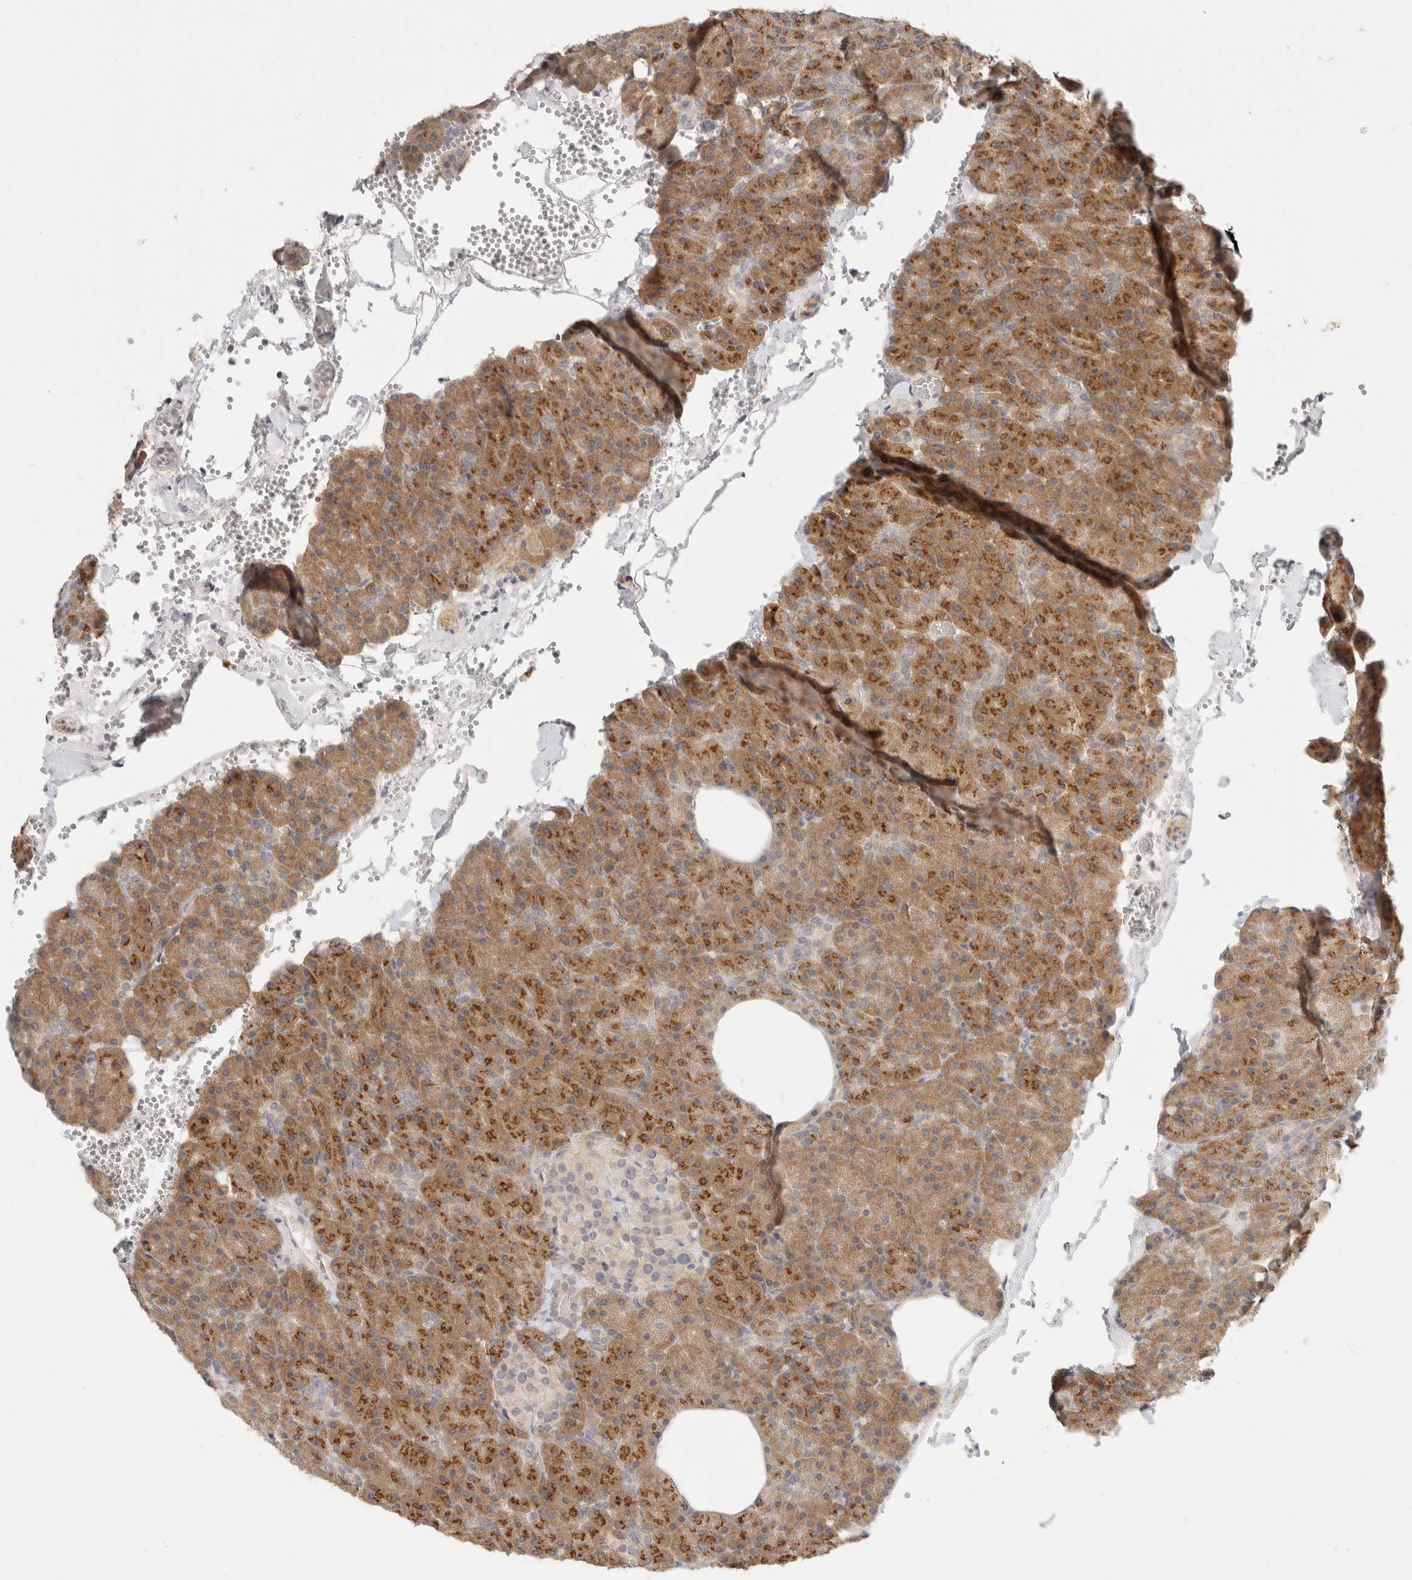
{"staining": {"intensity": "moderate", "quantity": ">75%", "location": "cytoplasmic/membranous"}, "tissue": "pancreas", "cell_type": "Exocrine glandular cells", "image_type": "normal", "snomed": [{"axis": "morphology", "description": "Normal tissue, NOS"}, {"axis": "morphology", "description": "Carcinoid, malignant, NOS"}, {"axis": "topography", "description": "Pancreas"}], "caption": "A medium amount of moderate cytoplasmic/membranous positivity is present in approximately >75% of exocrine glandular cells in benign pancreas. The staining was performed using DAB (3,3'-diaminobenzidine), with brown indicating positive protein expression. Nuclei are stained blue with hematoxylin.", "gene": "CHRM4", "patient": {"sex": "female", "age": 35}}